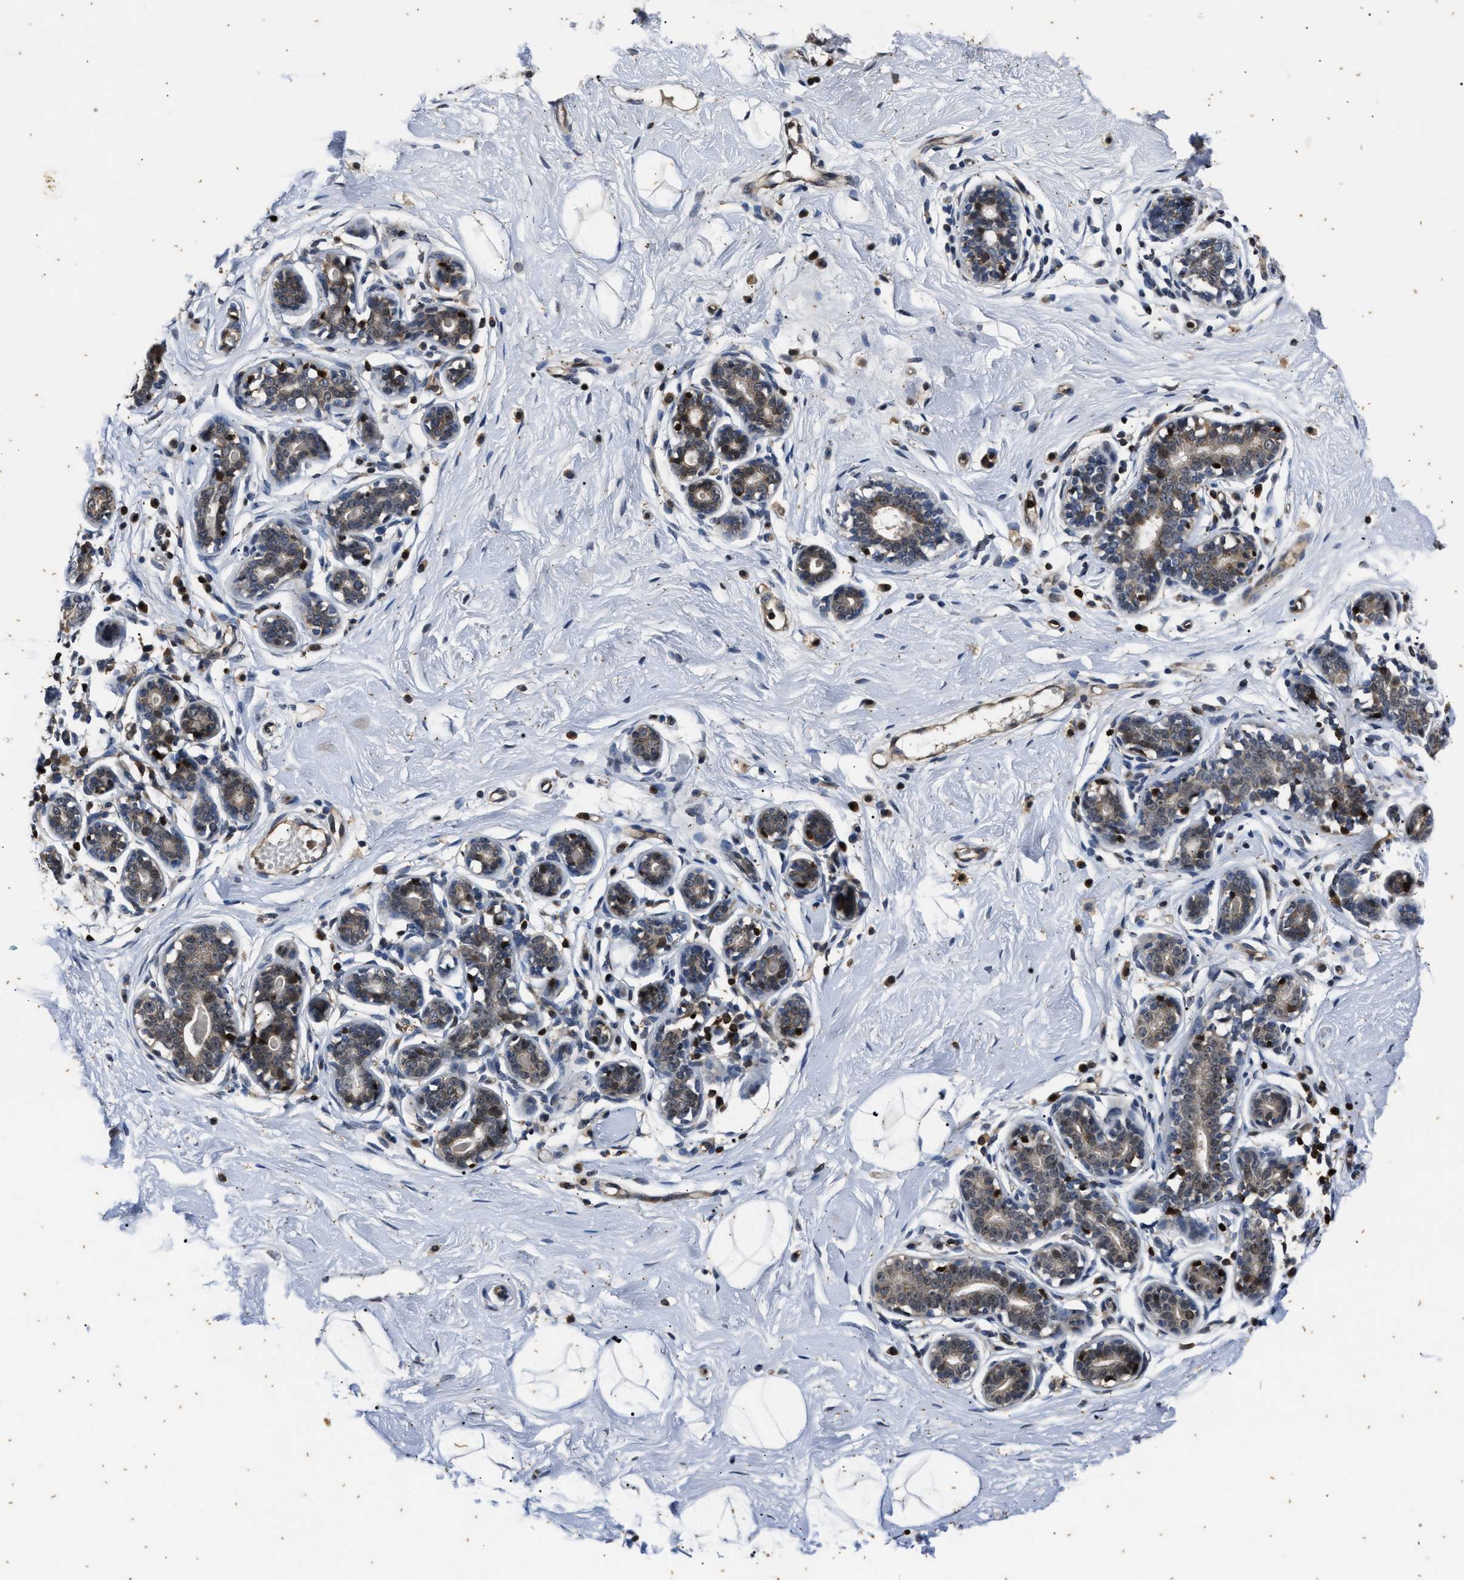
{"staining": {"intensity": "negative", "quantity": "none", "location": "none"}, "tissue": "breast", "cell_type": "Adipocytes", "image_type": "normal", "snomed": [{"axis": "morphology", "description": "Normal tissue, NOS"}, {"axis": "topography", "description": "Breast"}], "caption": "This is a micrograph of immunohistochemistry (IHC) staining of unremarkable breast, which shows no expression in adipocytes. The staining is performed using DAB brown chromogen with nuclei counter-stained in using hematoxylin.", "gene": "PTPN7", "patient": {"sex": "female", "age": 23}}